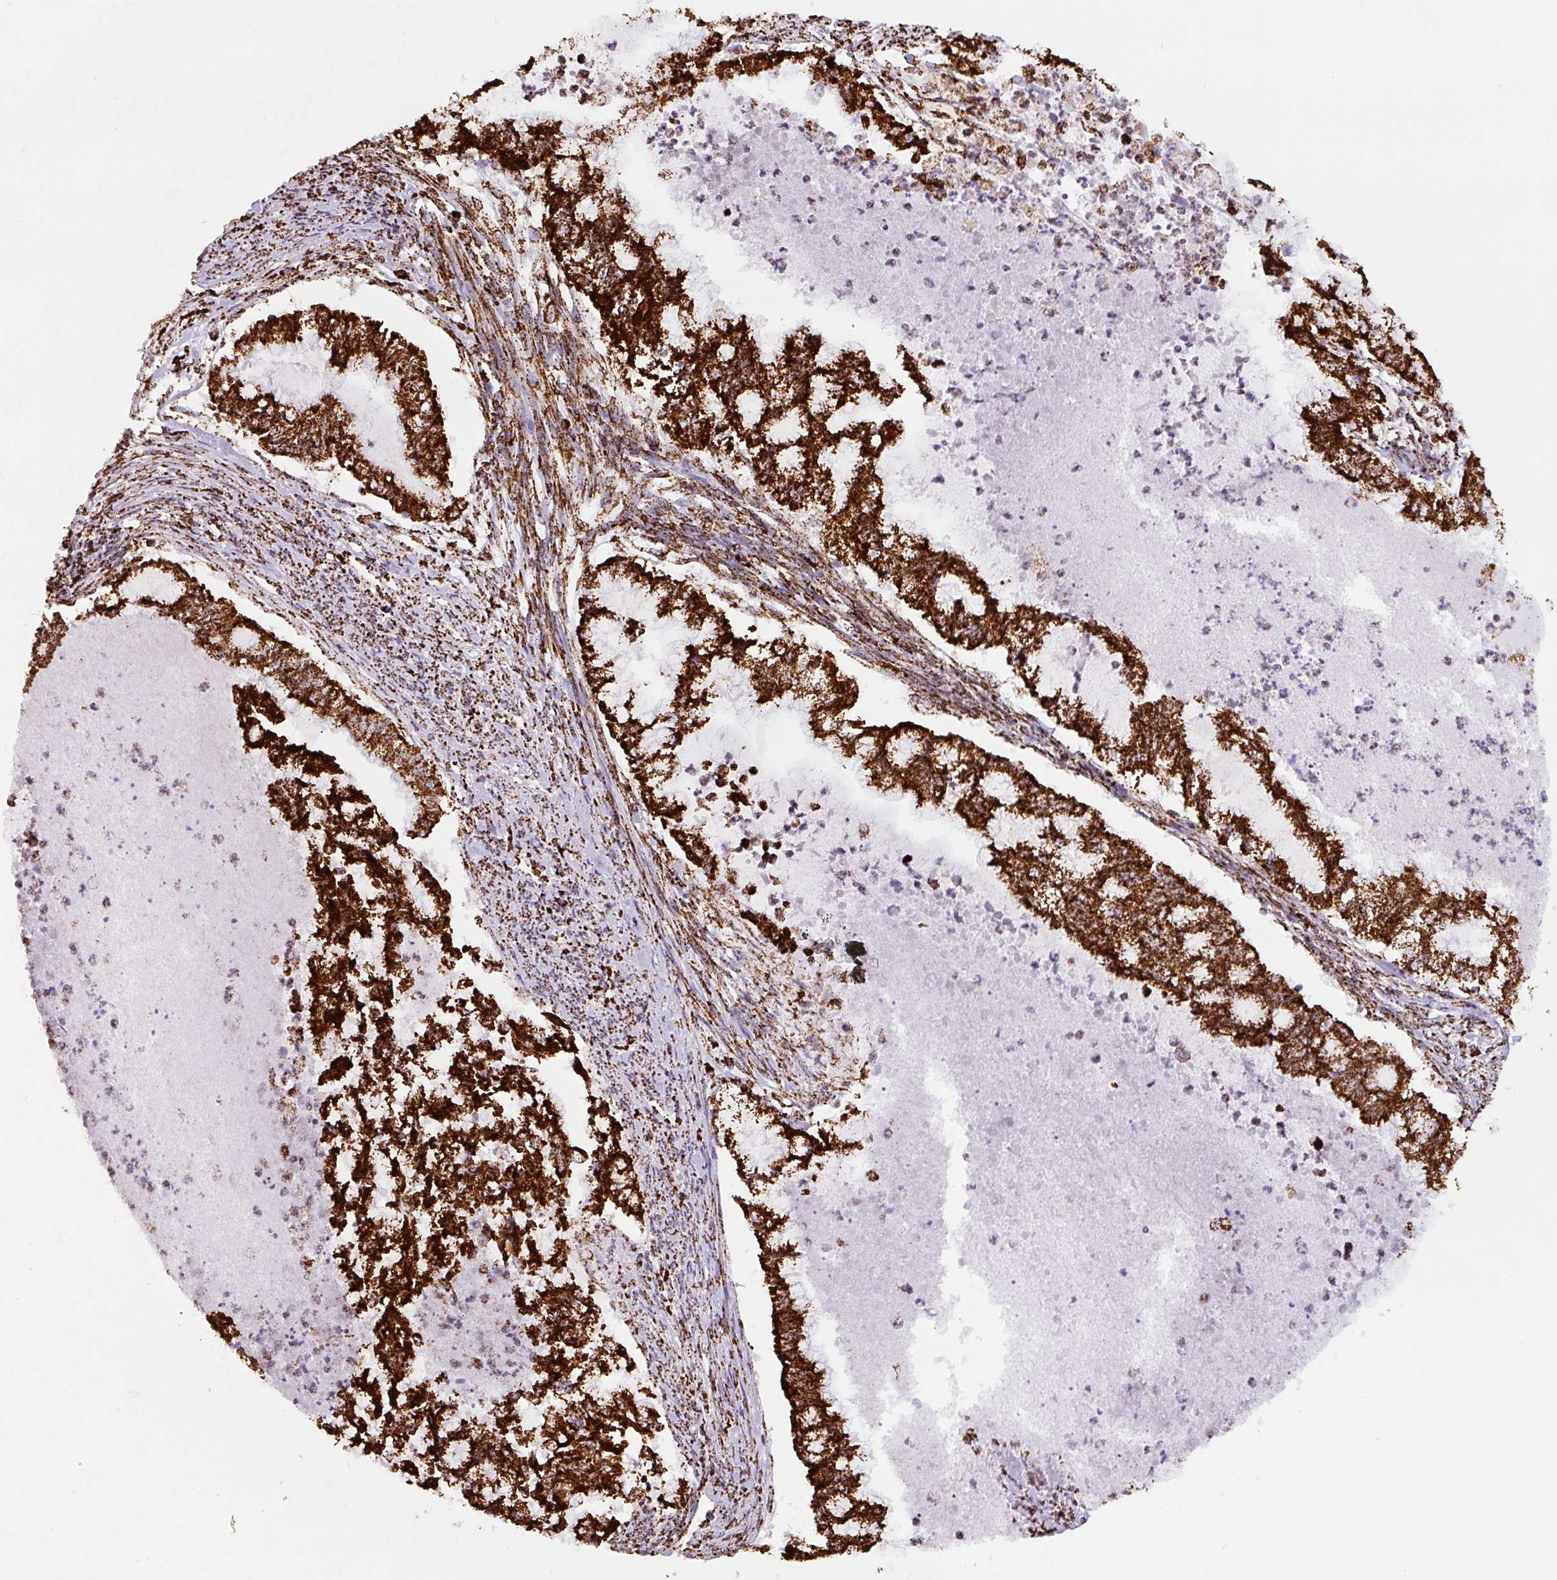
{"staining": {"intensity": "strong", "quantity": ">75%", "location": "cytoplasmic/membranous"}, "tissue": "endometrial cancer", "cell_type": "Tumor cells", "image_type": "cancer", "snomed": [{"axis": "morphology", "description": "Adenocarcinoma, NOS"}, {"axis": "topography", "description": "Endometrium"}], "caption": "IHC of human adenocarcinoma (endometrial) shows high levels of strong cytoplasmic/membranous expression in approximately >75% of tumor cells.", "gene": "ATP5F1A", "patient": {"sex": "female", "age": 79}}